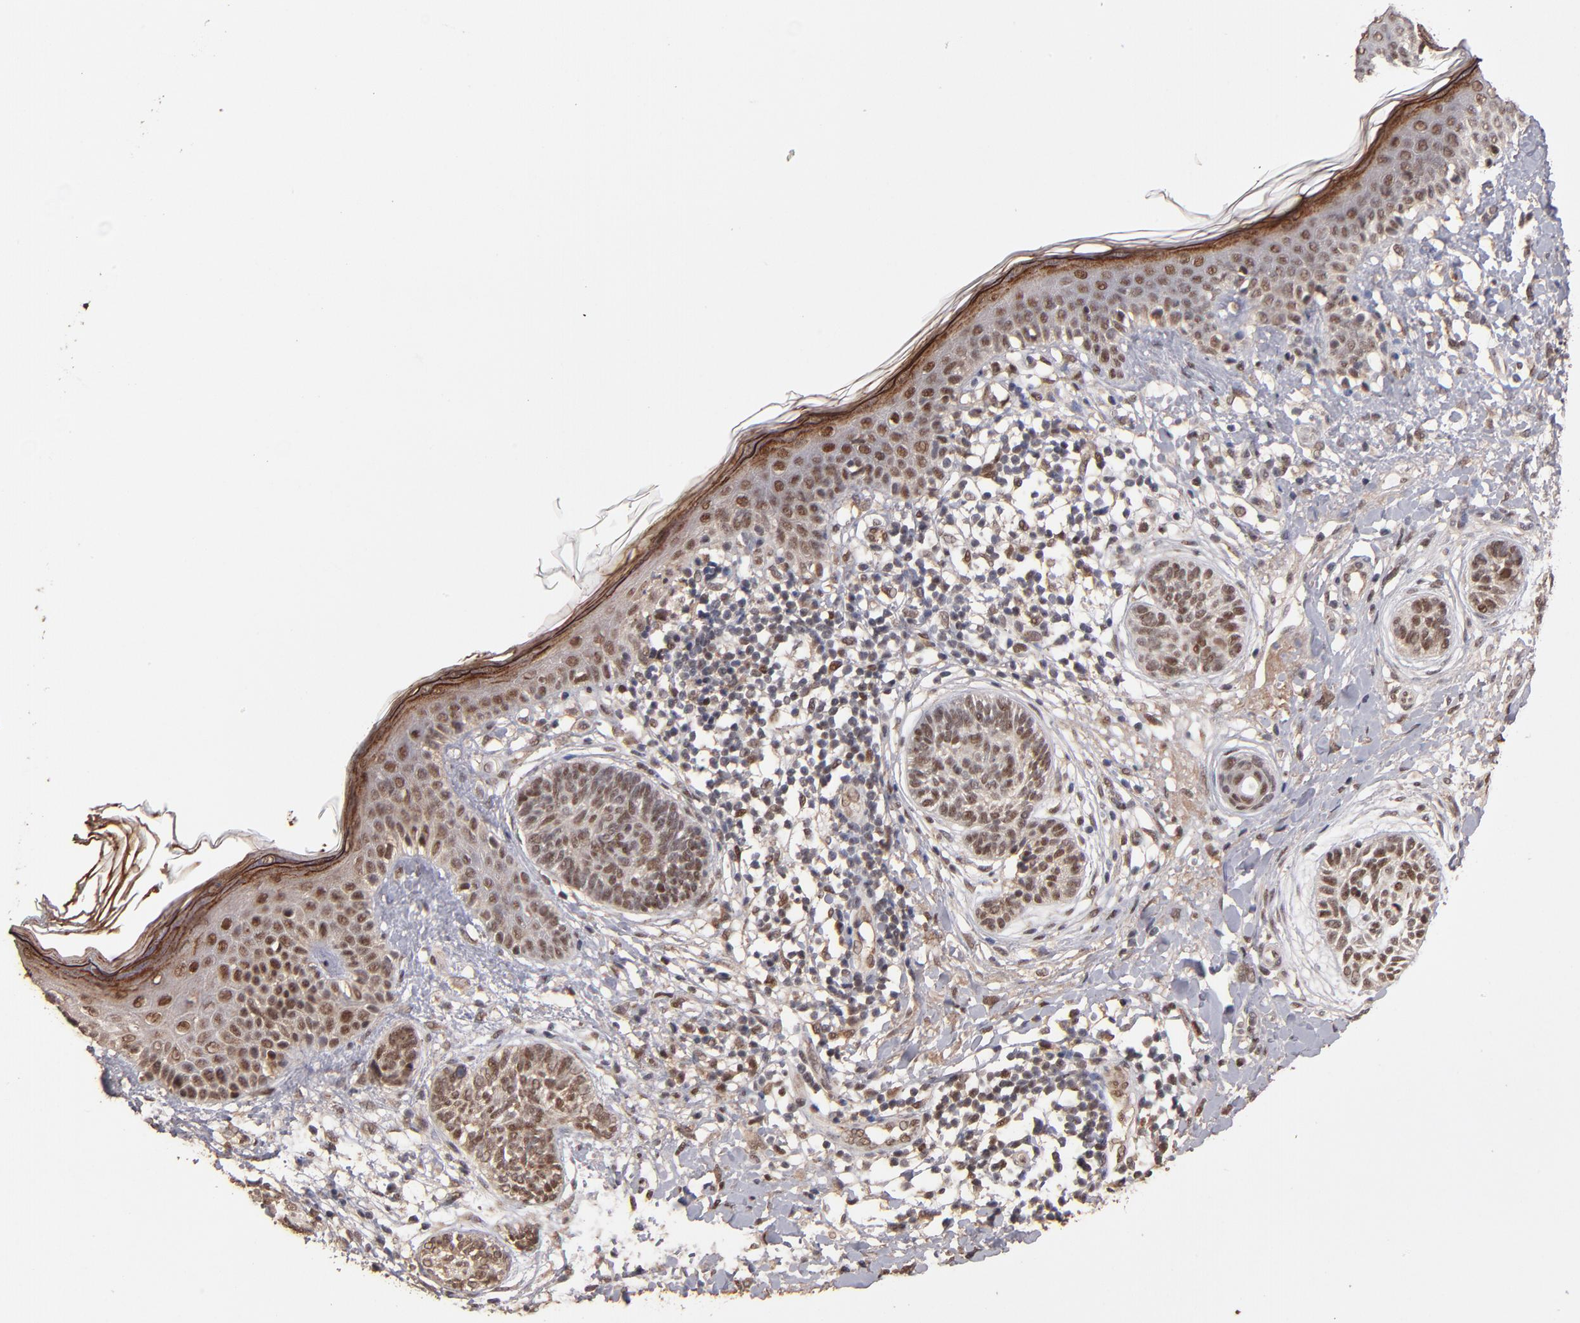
{"staining": {"intensity": "moderate", "quantity": ">75%", "location": "nuclear"}, "tissue": "skin cancer", "cell_type": "Tumor cells", "image_type": "cancer", "snomed": [{"axis": "morphology", "description": "Normal tissue, NOS"}, {"axis": "morphology", "description": "Basal cell carcinoma"}, {"axis": "topography", "description": "Skin"}], "caption": "Basal cell carcinoma (skin) stained with a protein marker shows moderate staining in tumor cells.", "gene": "EAPP", "patient": {"sex": "male", "age": 63}}